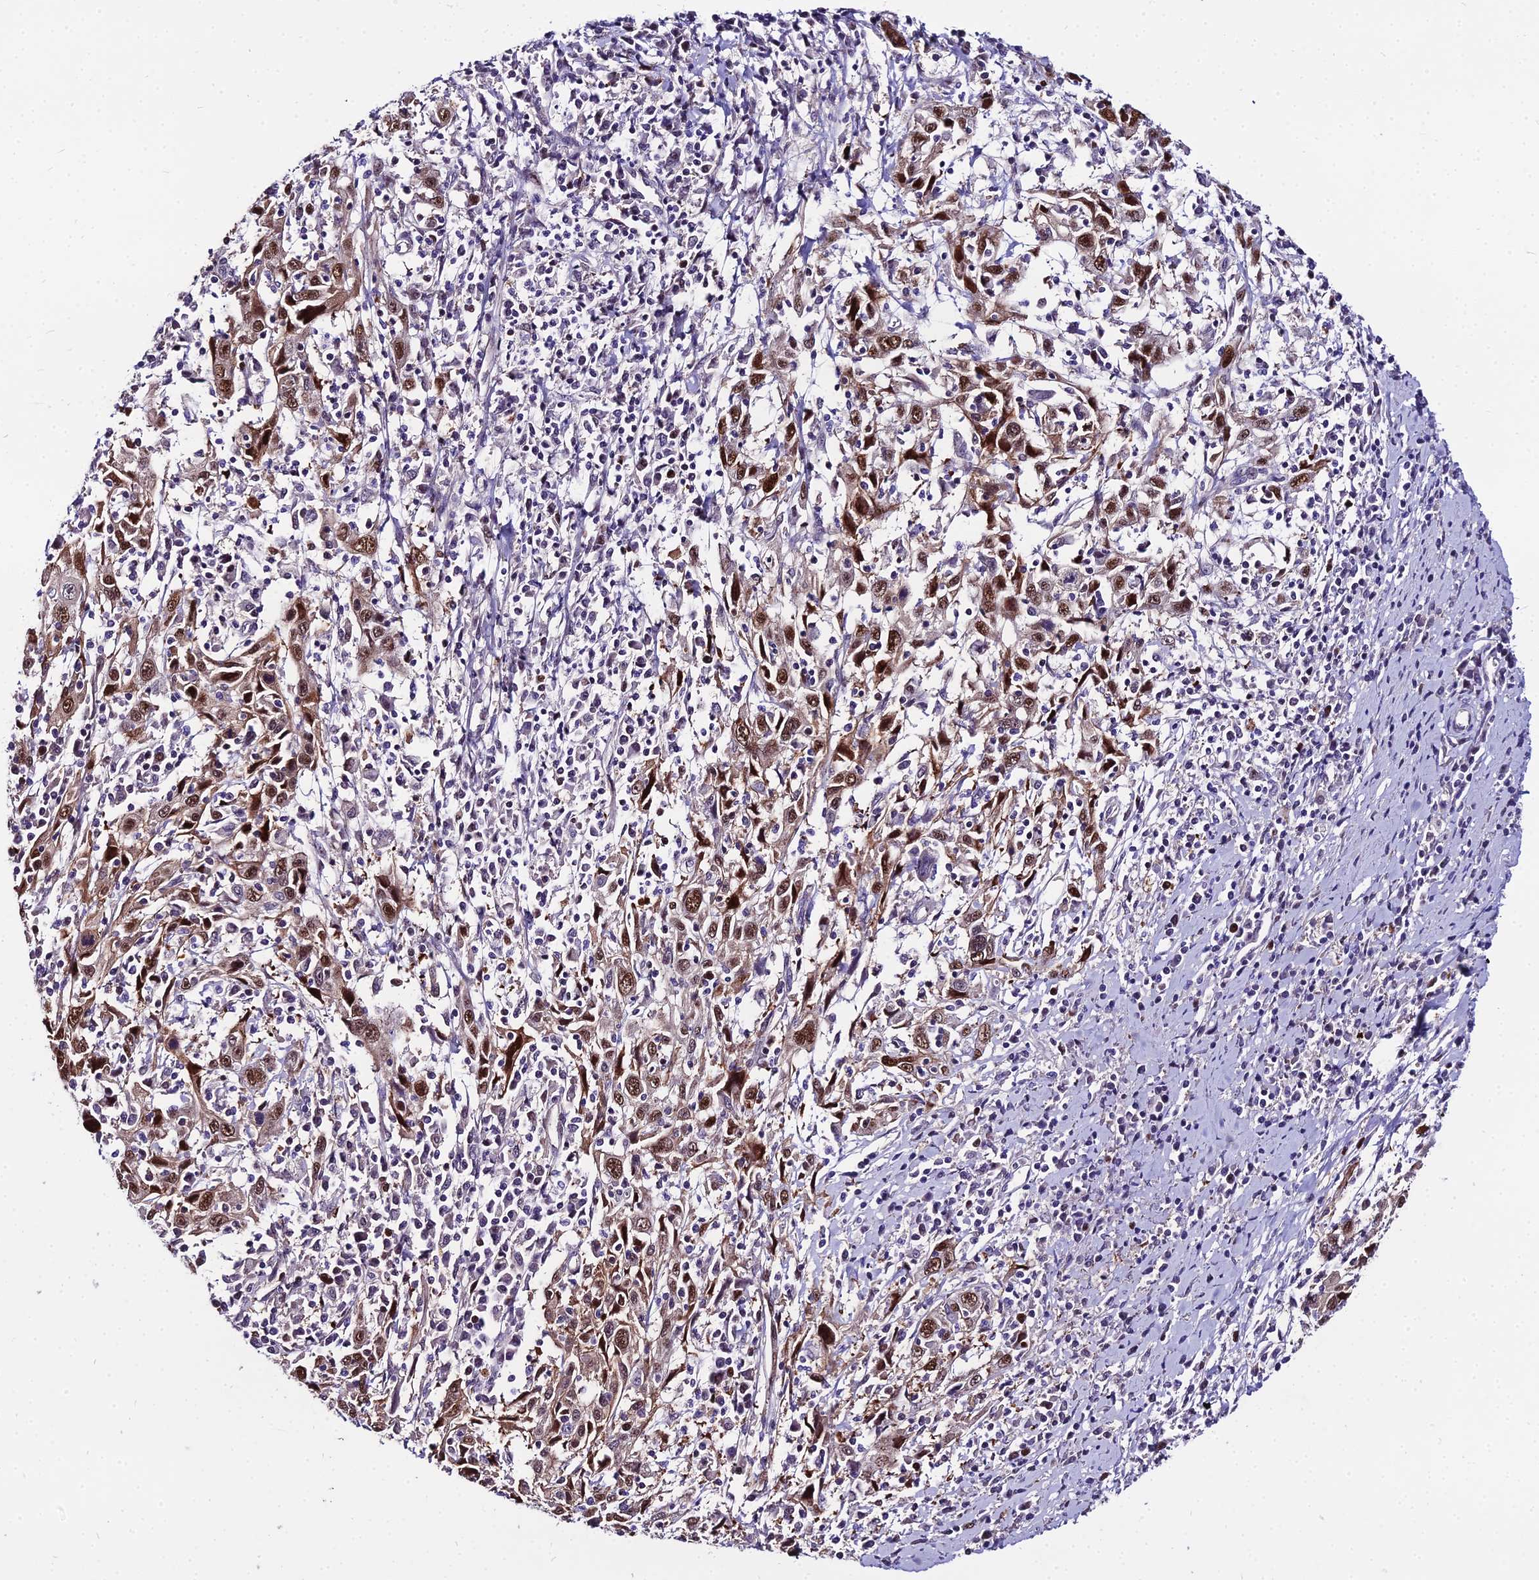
{"staining": {"intensity": "moderate", "quantity": ">75%", "location": "nuclear"}, "tissue": "cervical cancer", "cell_type": "Tumor cells", "image_type": "cancer", "snomed": [{"axis": "morphology", "description": "Squamous cell carcinoma, NOS"}, {"axis": "topography", "description": "Cervix"}], "caption": "Cervical squamous cell carcinoma stained with a protein marker shows moderate staining in tumor cells.", "gene": "TRIML2", "patient": {"sex": "female", "age": 46}}